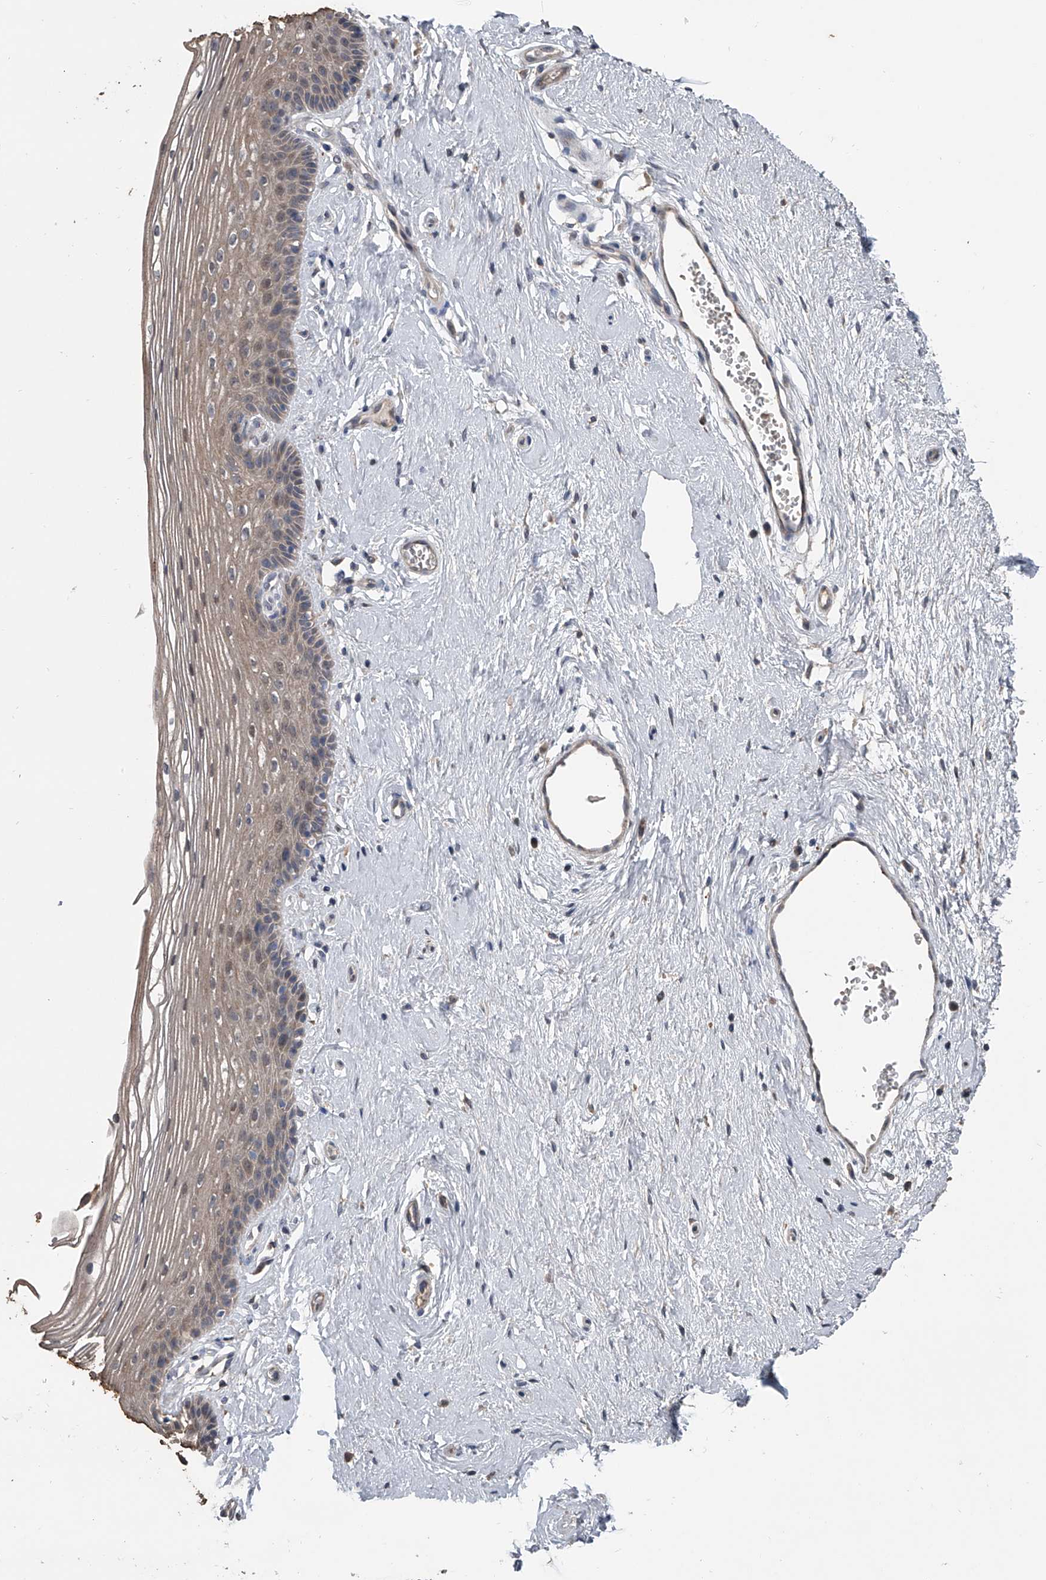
{"staining": {"intensity": "weak", "quantity": "25%-75%", "location": "cytoplasmic/membranous"}, "tissue": "vagina", "cell_type": "Squamous epithelial cells", "image_type": "normal", "snomed": [{"axis": "morphology", "description": "Normal tissue, NOS"}, {"axis": "topography", "description": "Vagina"}], "caption": "Squamous epithelial cells demonstrate low levels of weak cytoplasmic/membranous staining in about 25%-75% of cells in normal vagina. The staining was performed using DAB (3,3'-diaminobenzidine) to visualize the protein expression in brown, while the nuclei were stained in blue with hematoxylin (Magnification: 20x).", "gene": "DOCK9", "patient": {"sex": "female", "age": 46}}